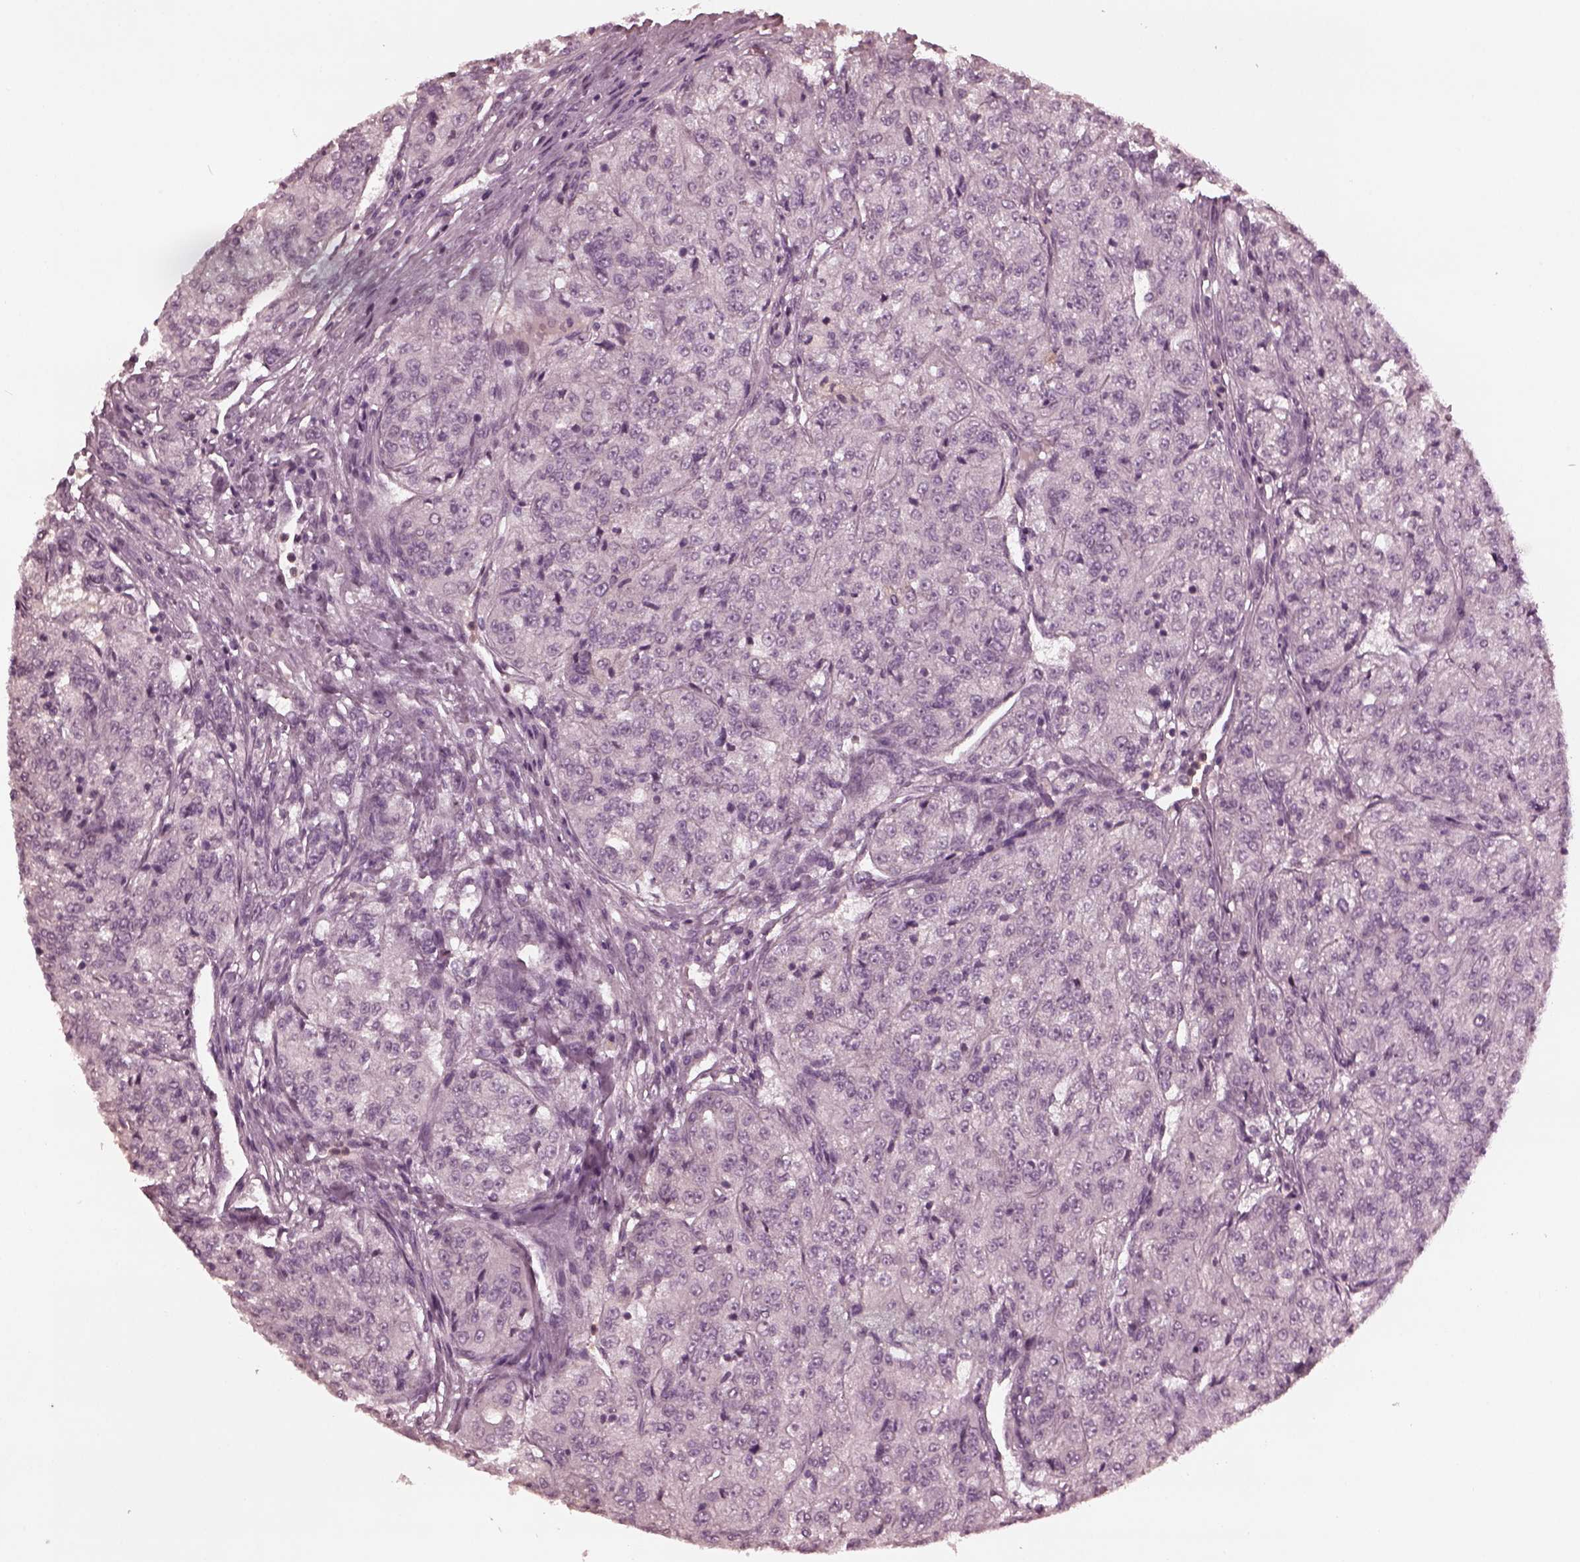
{"staining": {"intensity": "negative", "quantity": "none", "location": "none"}, "tissue": "renal cancer", "cell_type": "Tumor cells", "image_type": "cancer", "snomed": [{"axis": "morphology", "description": "Adenocarcinoma, NOS"}, {"axis": "topography", "description": "Kidney"}], "caption": "There is no significant expression in tumor cells of renal cancer (adenocarcinoma).", "gene": "KRT79", "patient": {"sex": "female", "age": 63}}